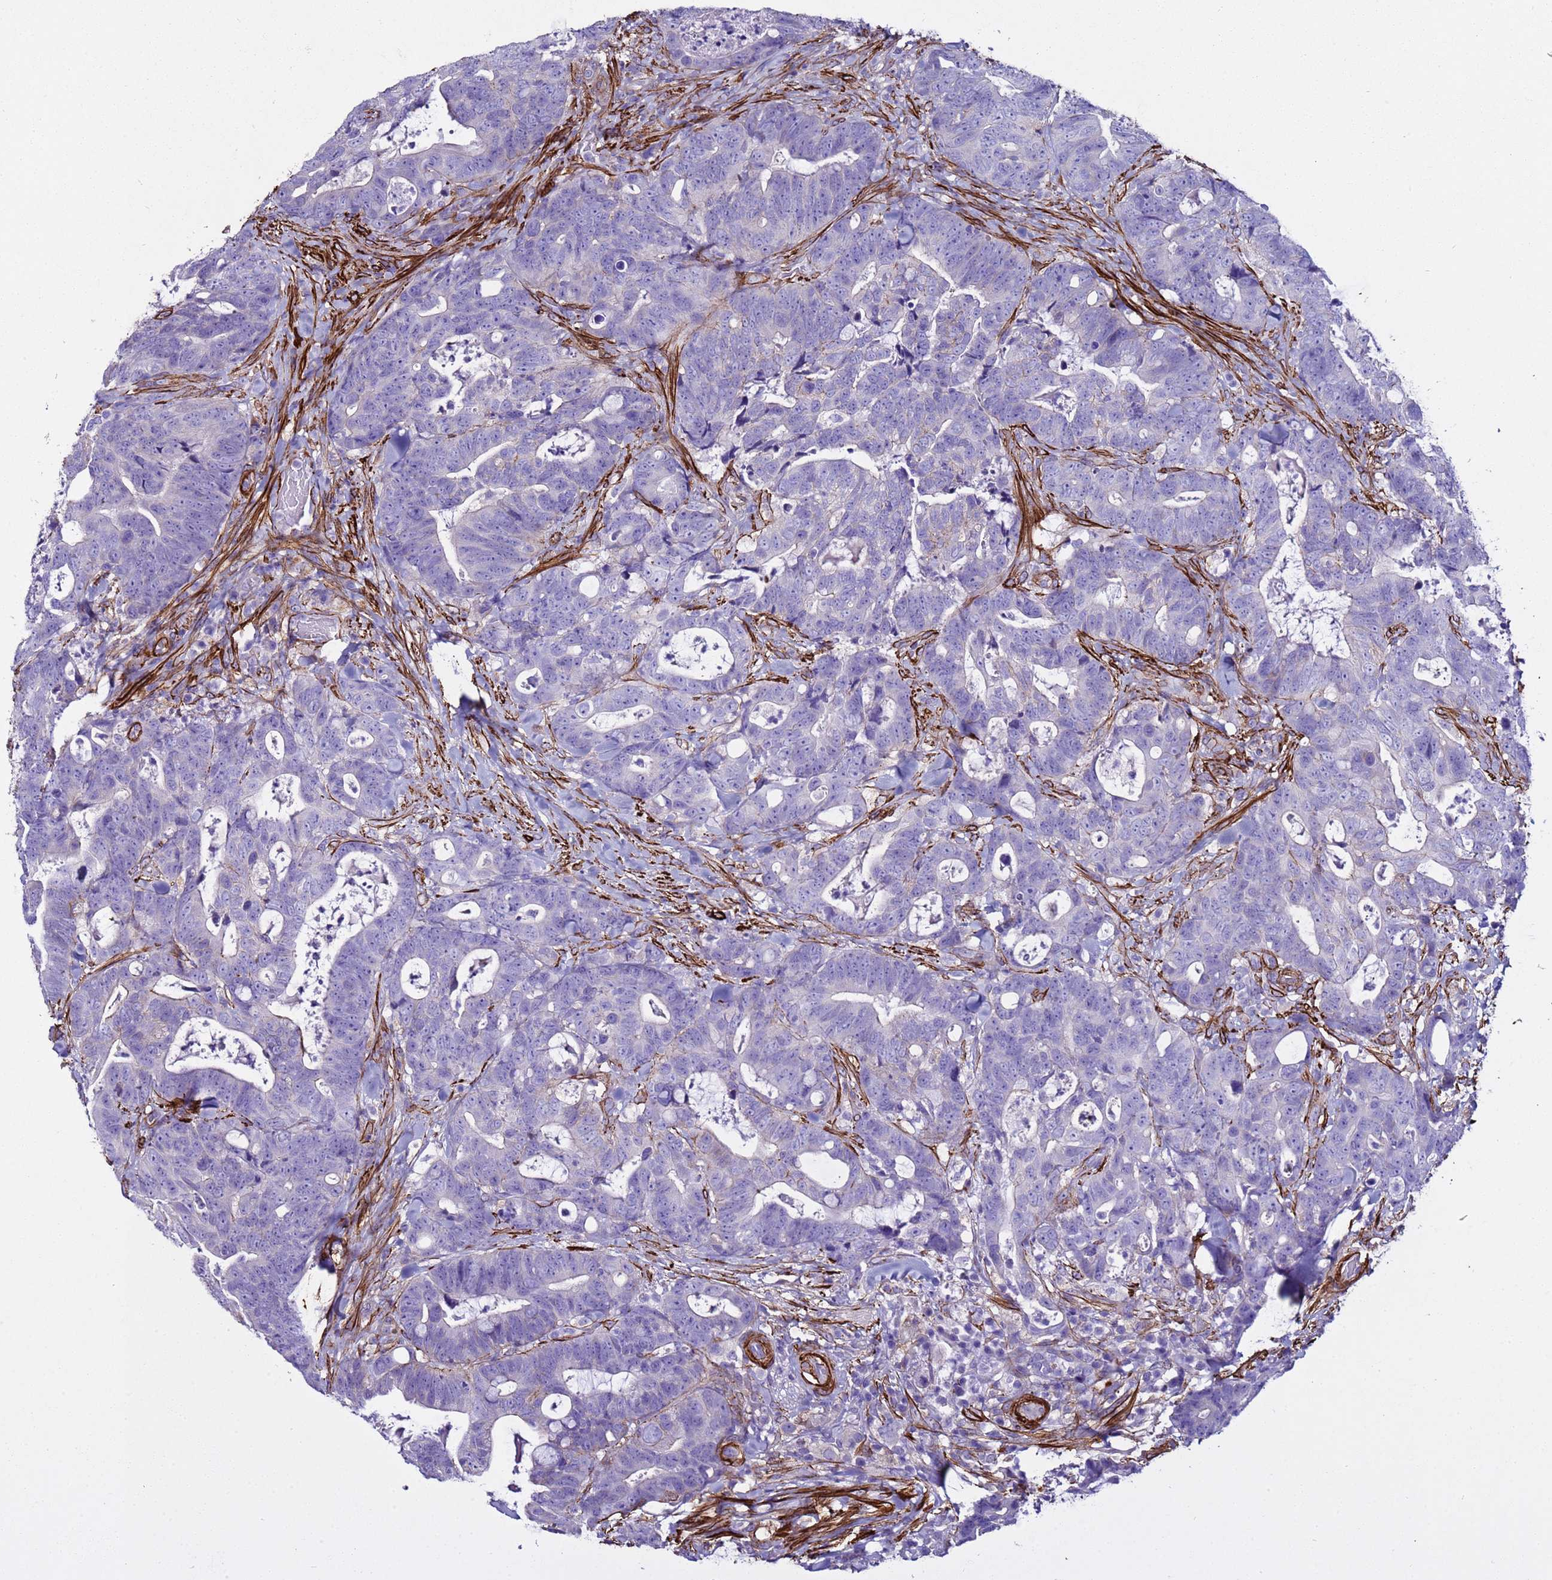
{"staining": {"intensity": "negative", "quantity": "none", "location": "none"}, "tissue": "colorectal cancer", "cell_type": "Tumor cells", "image_type": "cancer", "snomed": [{"axis": "morphology", "description": "Adenocarcinoma, NOS"}, {"axis": "topography", "description": "Colon"}], "caption": "Colorectal cancer (adenocarcinoma) was stained to show a protein in brown. There is no significant staining in tumor cells.", "gene": "RABL2B", "patient": {"sex": "female", "age": 82}}